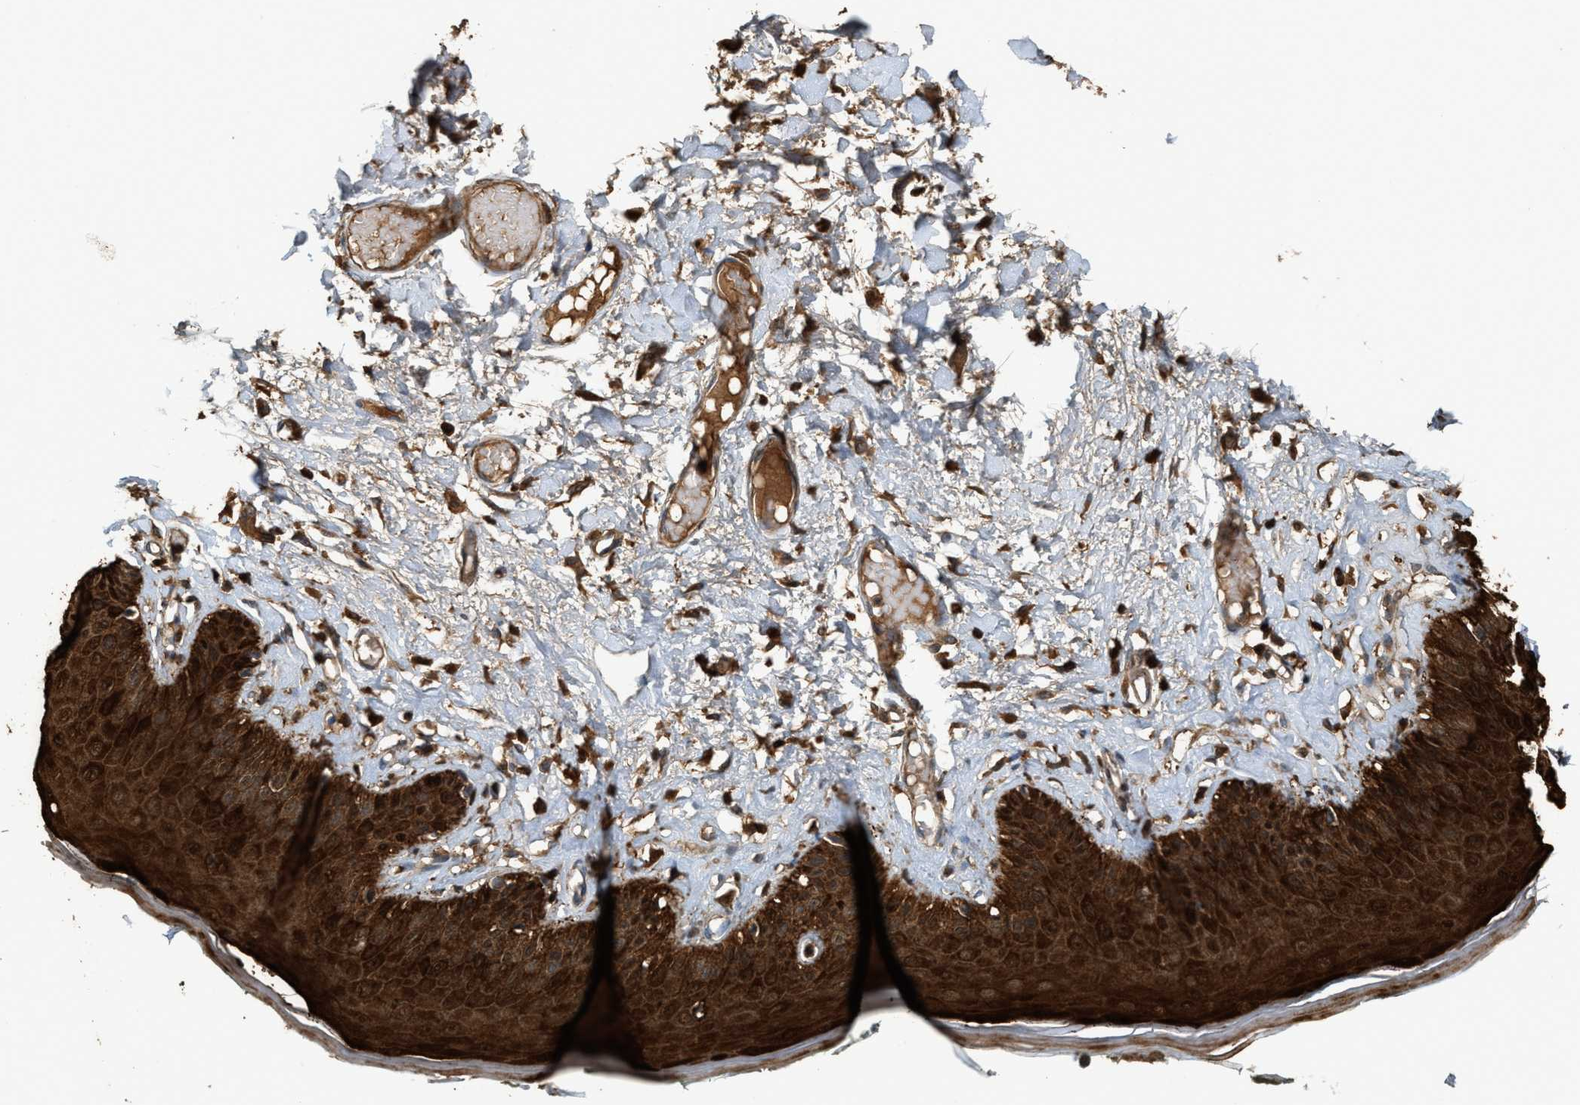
{"staining": {"intensity": "strong", "quantity": ">75%", "location": "cytoplasmic/membranous"}, "tissue": "skin", "cell_type": "Epidermal cells", "image_type": "normal", "snomed": [{"axis": "morphology", "description": "Normal tissue, NOS"}, {"axis": "topography", "description": "Vulva"}], "caption": "This is a histology image of immunohistochemistry staining of normal skin, which shows strong expression in the cytoplasmic/membranous of epidermal cells.", "gene": "SERPINB5", "patient": {"sex": "female", "age": 73}}